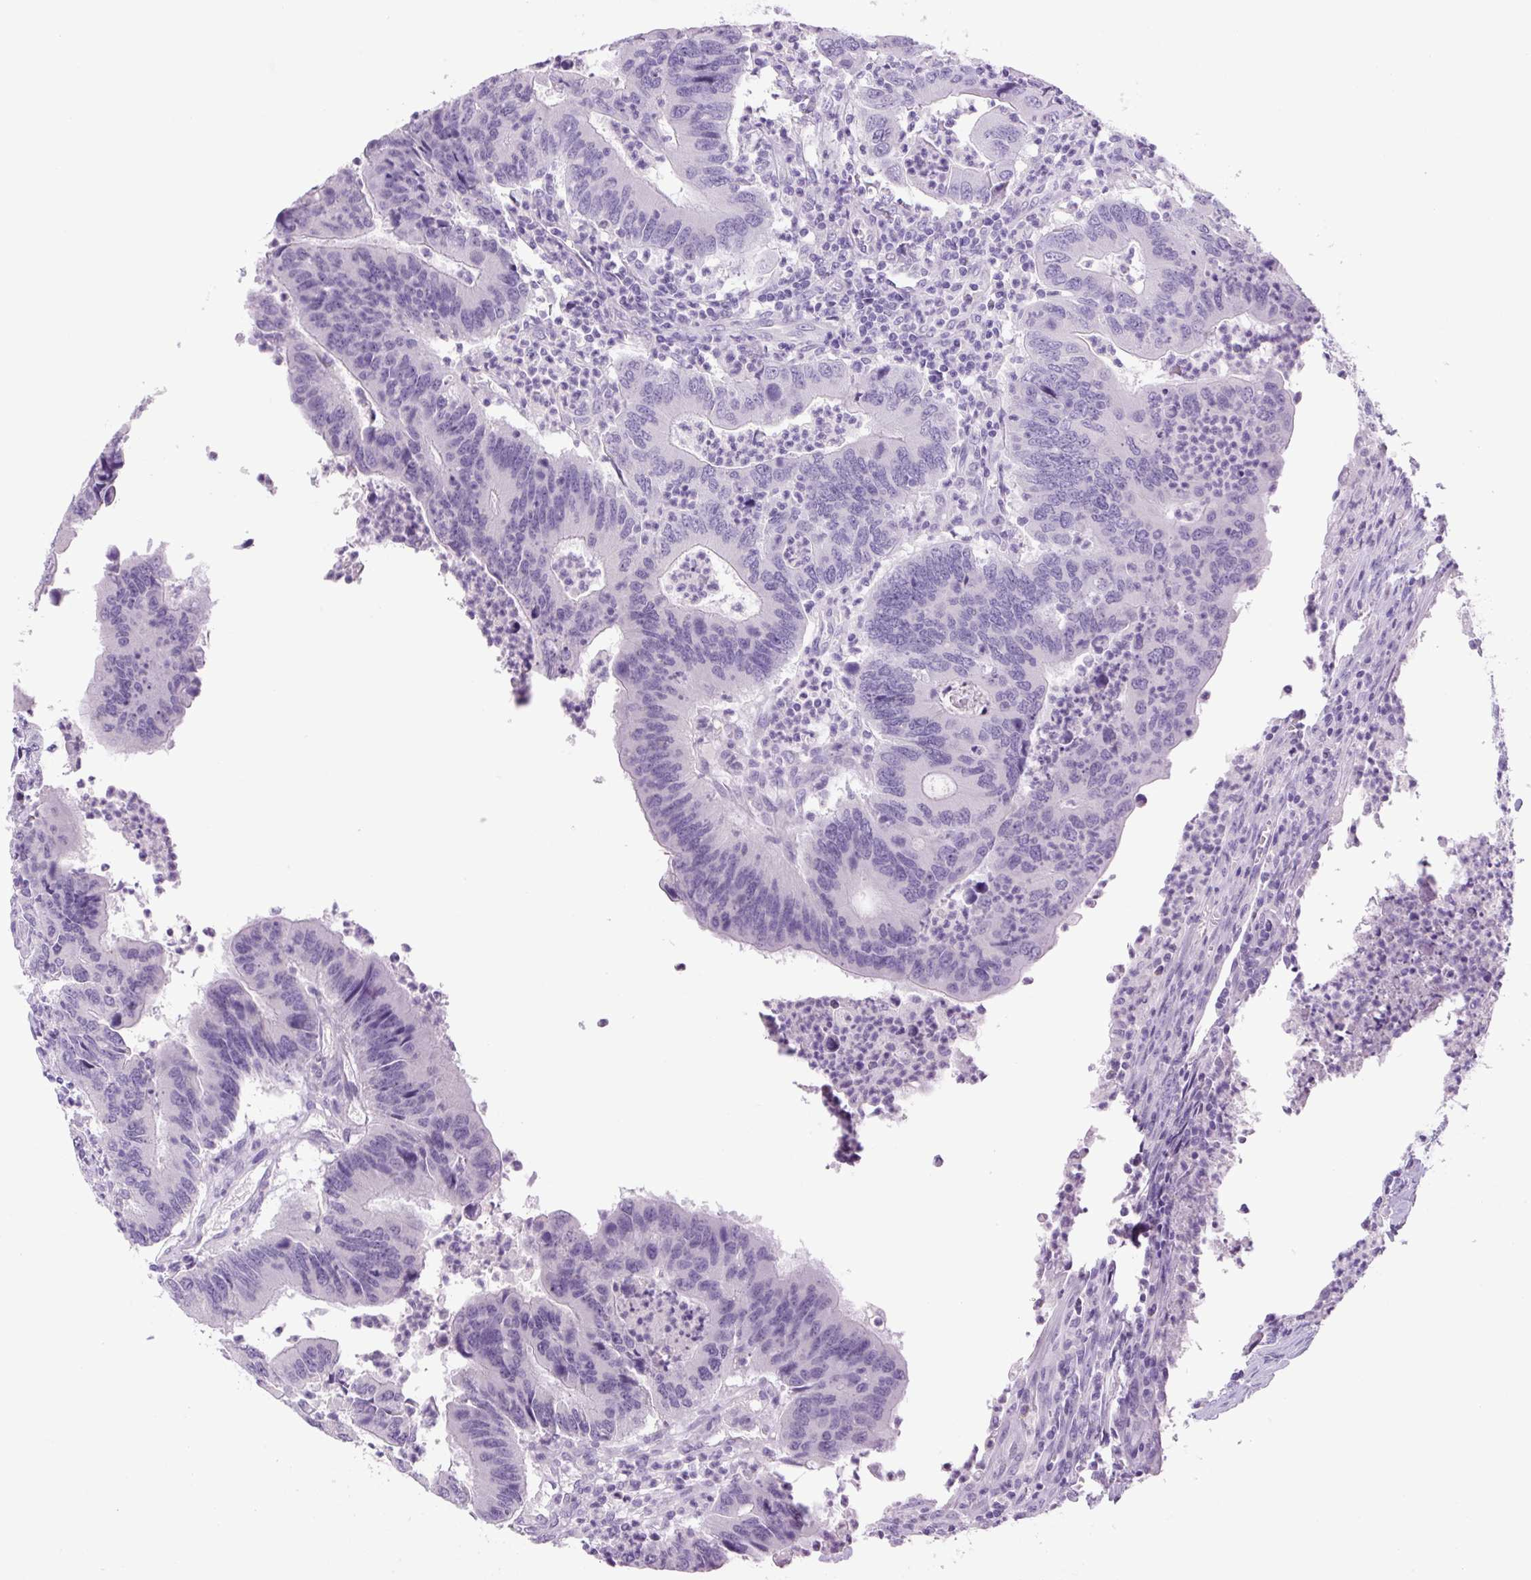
{"staining": {"intensity": "negative", "quantity": "none", "location": "none"}, "tissue": "colorectal cancer", "cell_type": "Tumor cells", "image_type": "cancer", "snomed": [{"axis": "morphology", "description": "Adenocarcinoma, NOS"}, {"axis": "topography", "description": "Colon"}], "caption": "The histopathology image displays no significant staining in tumor cells of adenocarcinoma (colorectal).", "gene": "CHGA", "patient": {"sex": "female", "age": 67}}